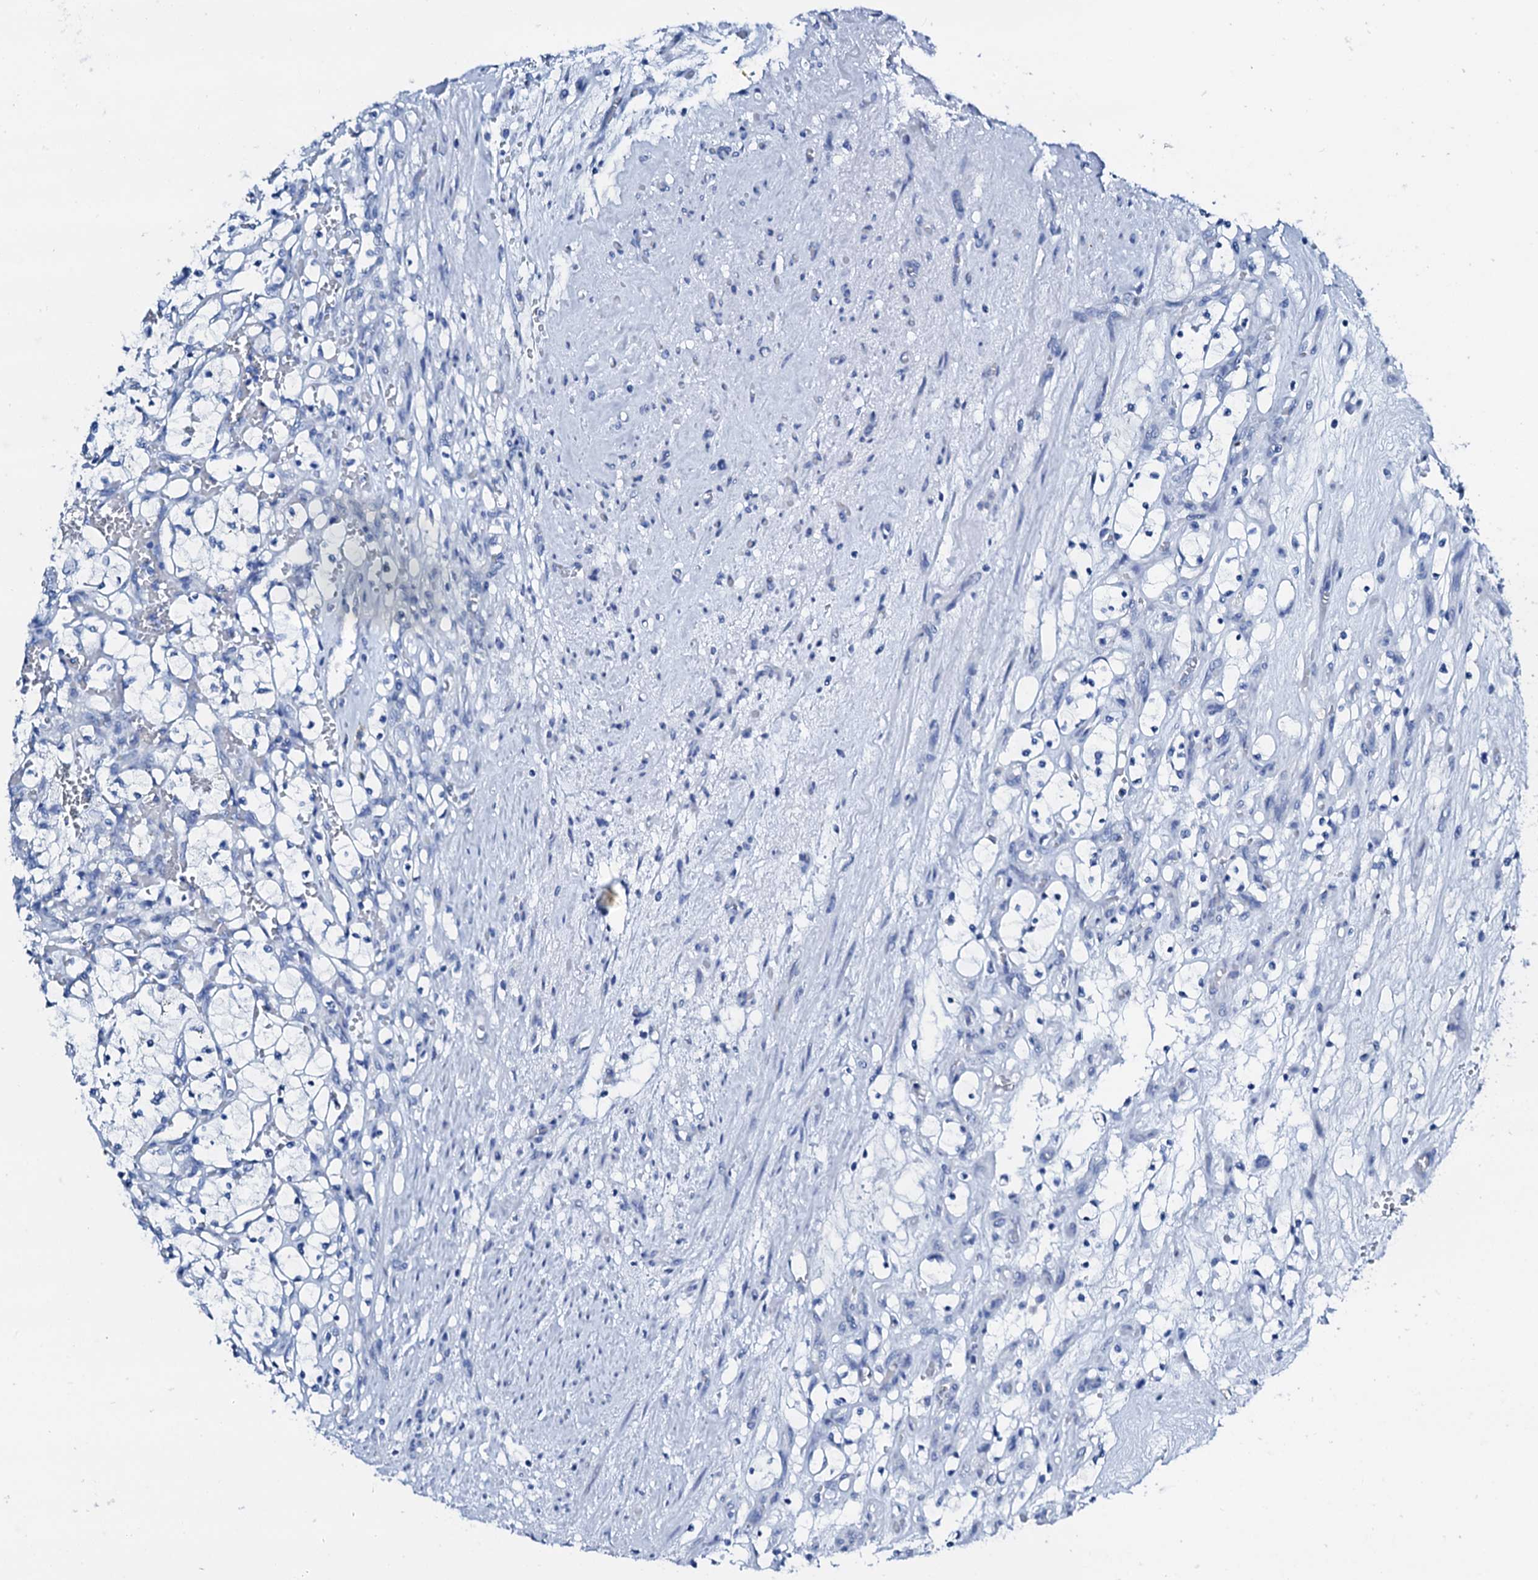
{"staining": {"intensity": "negative", "quantity": "none", "location": "none"}, "tissue": "renal cancer", "cell_type": "Tumor cells", "image_type": "cancer", "snomed": [{"axis": "morphology", "description": "Adenocarcinoma, NOS"}, {"axis": "topography", "description": "Kidney"}], "caption": "A high-resolution micrograph shows immunohistochemistry staining of renal adenocarcinoma, which reveals no significant staining in tumor cells.", "gene": "PTH", "patient": {"sex": "female", "age": 69}}